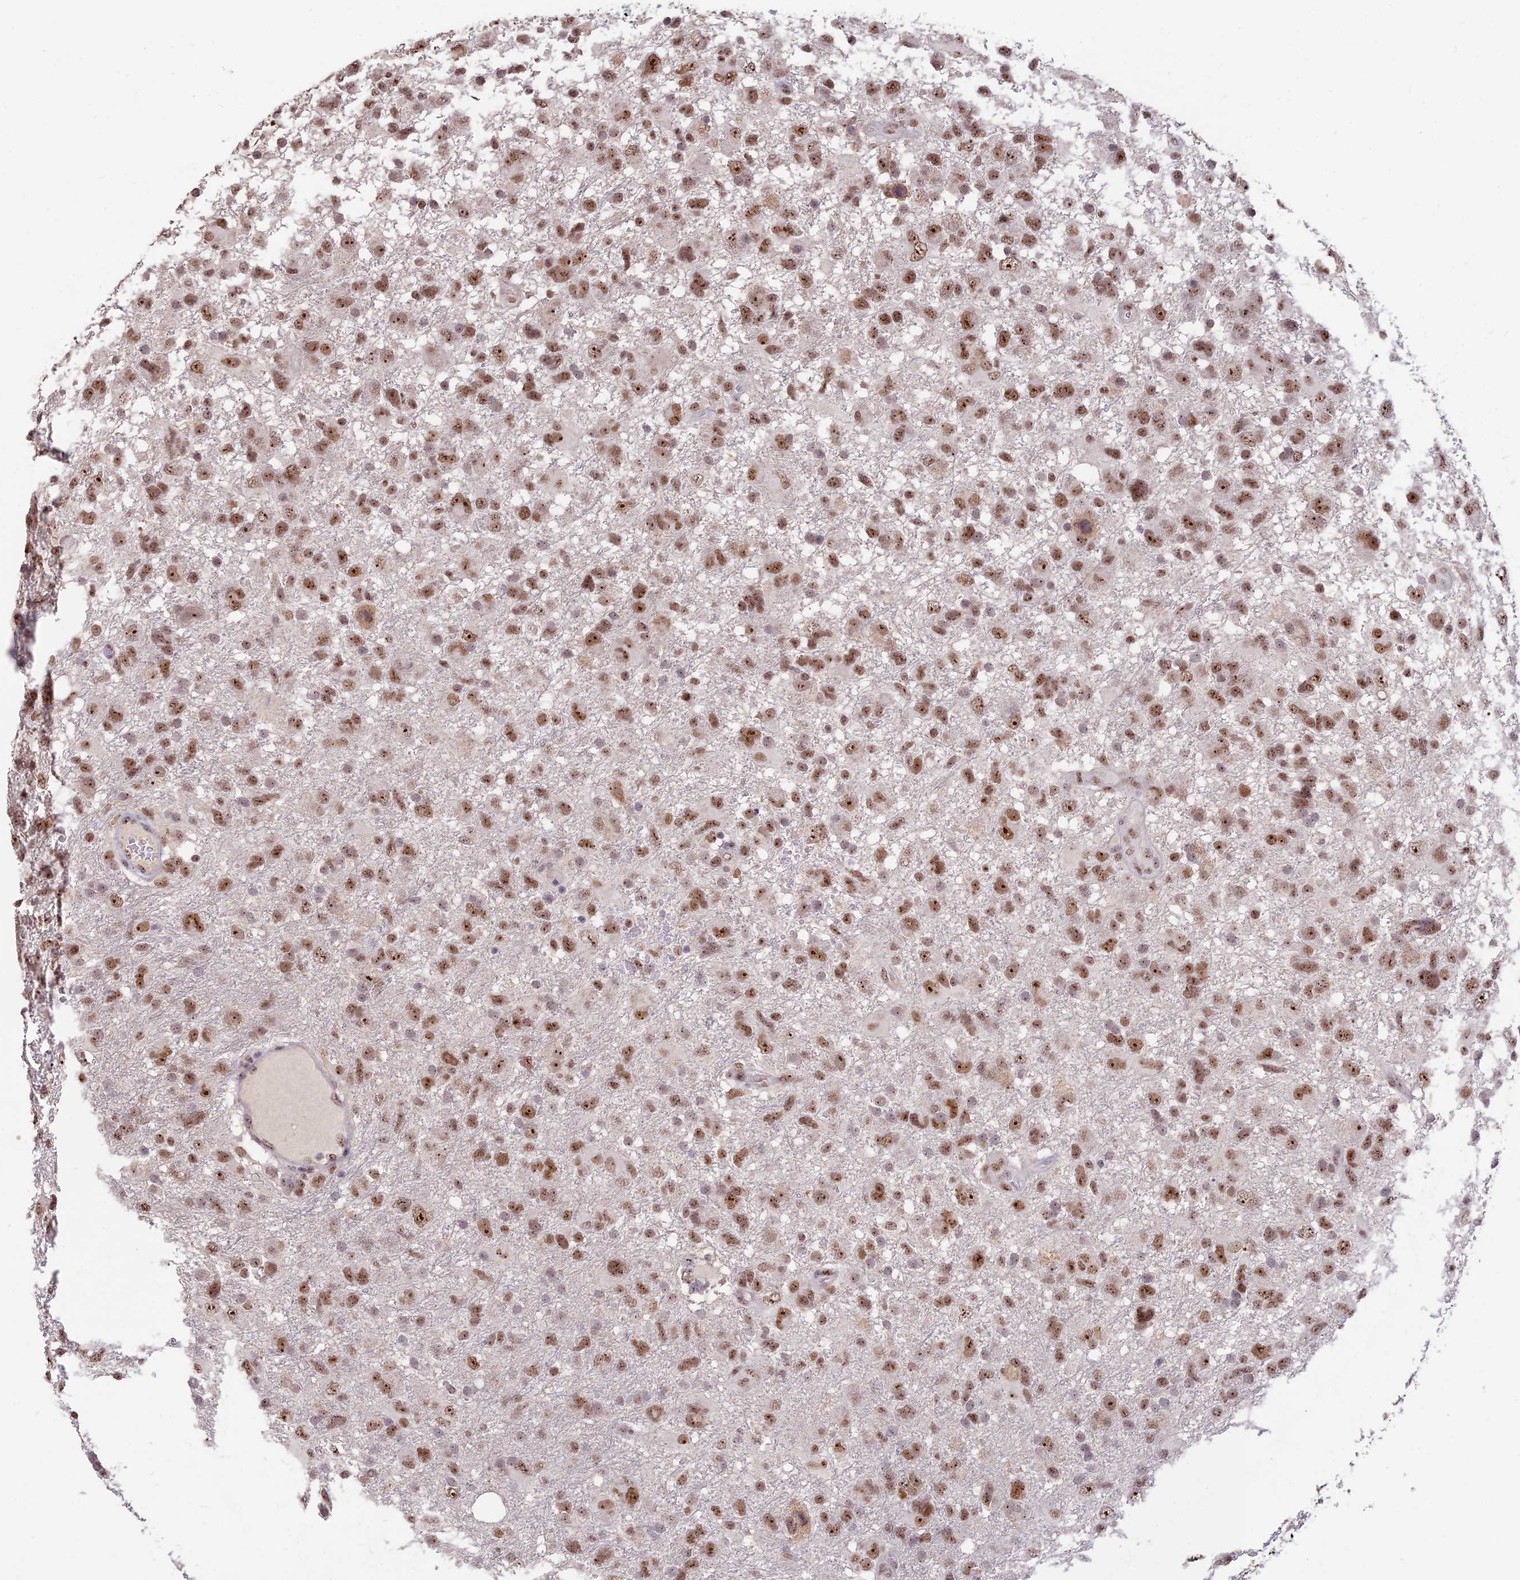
{"staining": {"intensity": "moderate", "quantity": ">75%", "location": "nuclear"}, "tissue": "glioma", "cell_type": "Tumor cells", "image_type": "cancer", "snomed": [{"axis": "morphology", "description": "Glioma, malignant, High grade"}, {"axis": "topography", "description": "Brain"}], "caption": "This photomicrograph reveals high-grade glioma (malignant) stained with immunohistochemistry to label a protein in brown. The nuclear of tumor cells show moderate positivity for the protein. Nuclei are counter-stained blue.", "gene": "POLR1G", "patient": {"sex": "male", "age": 61}}